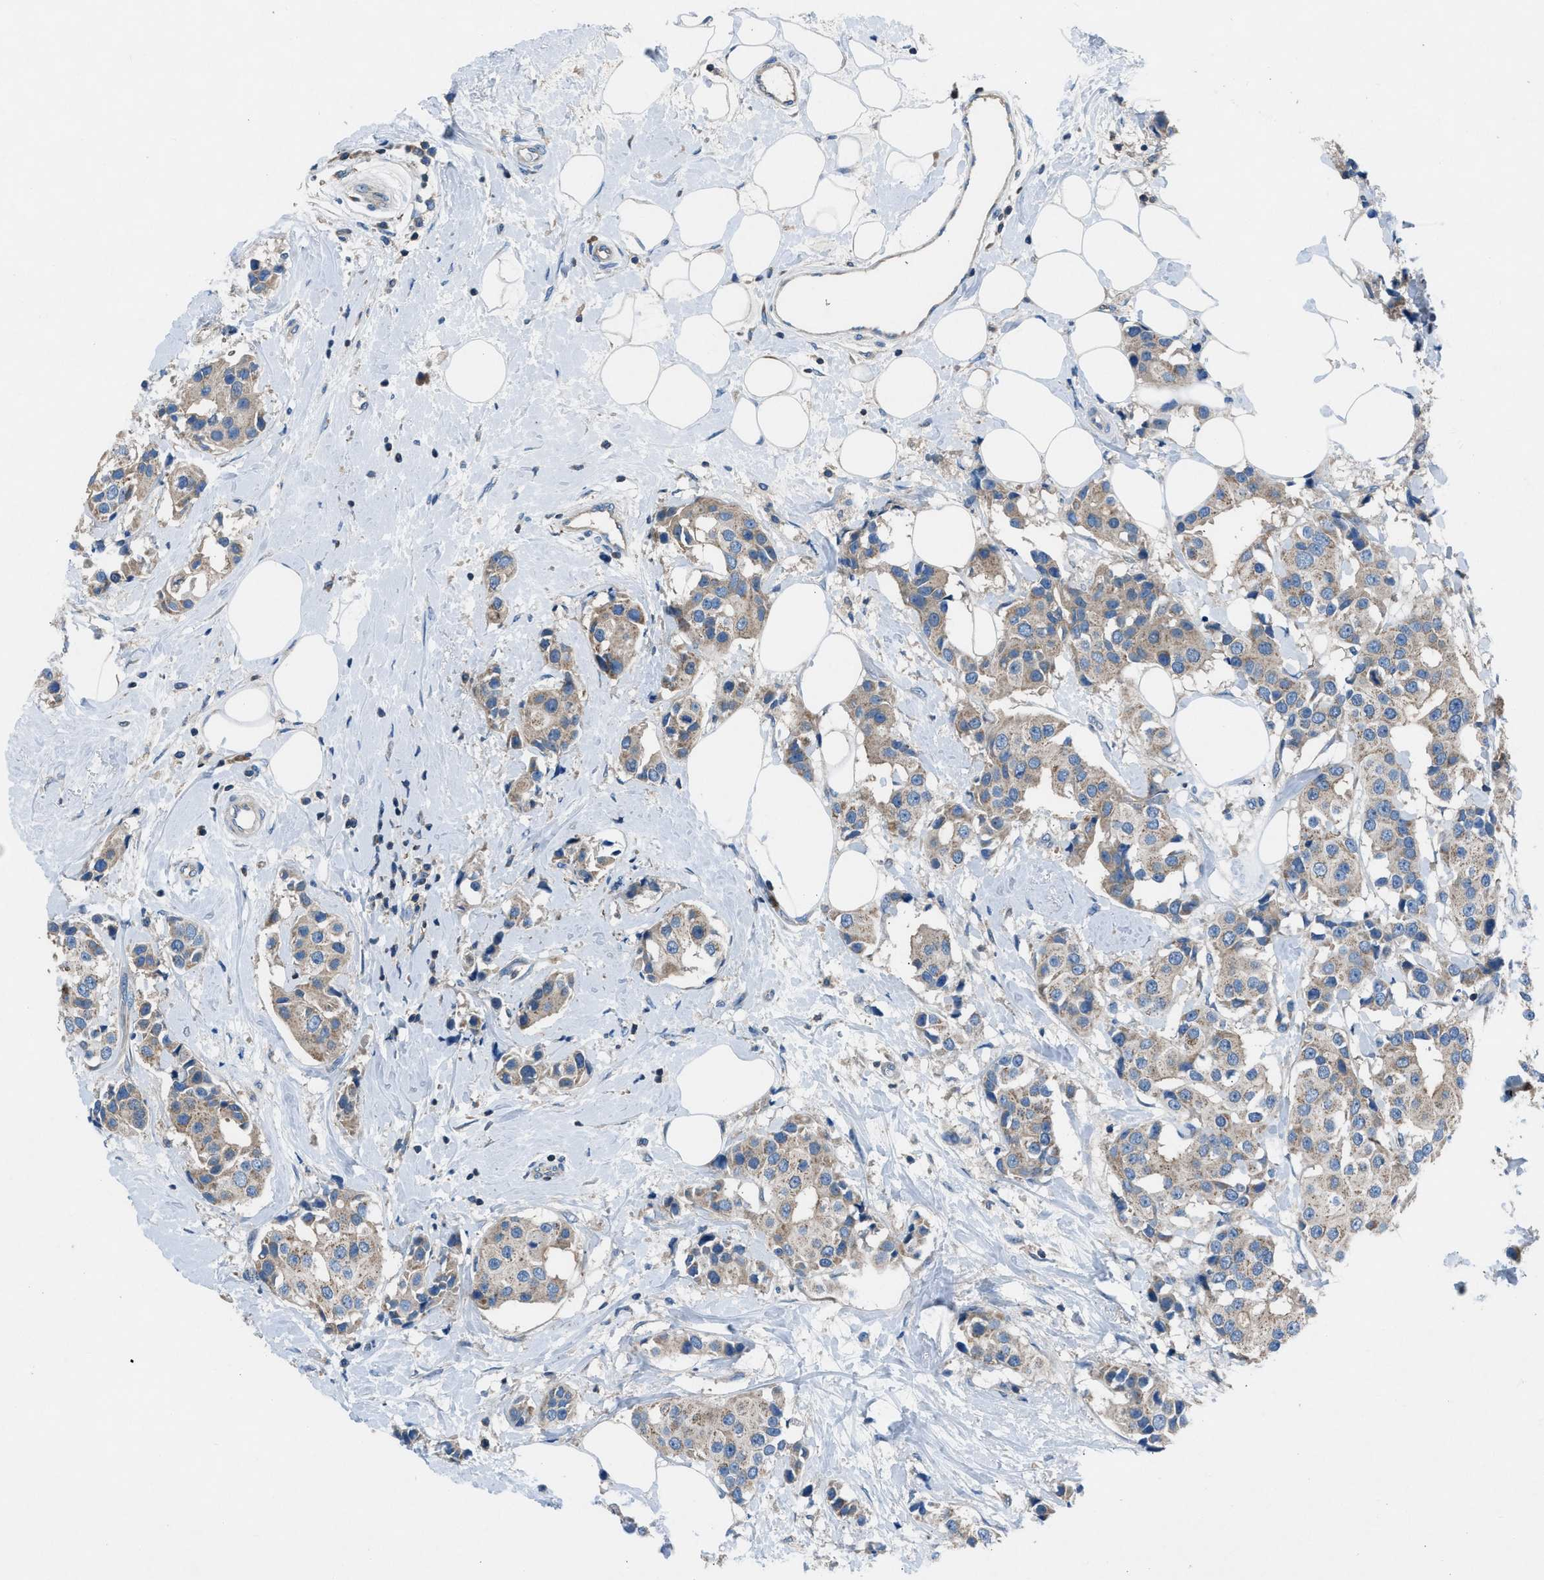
{"staining": {"intensity": "weak", "quantity": ">75%", "location": "cytoplasmic/membranous"}, "tissue": "breast cancer", "cell_type": "Tumor cells", "image_type": "cancer", "snomed": [{"axis": "morphology", "description": "Normal tissue, NOS"}, {"axis": "morphology", "description": "Duct carcinoma"}, {"axis": "topography", "description": "Breast"}], "caption": "Immunohistochemical staining of breast cancer reveals low levels of weak cytoplasmic/membranous protein positivity in about >75% of tumor cells. (DAB IHC, brown staining for protein, blue staining for nuclei).", "gene": "GRK6", "patient": {"sex": "female", "age": 39}}